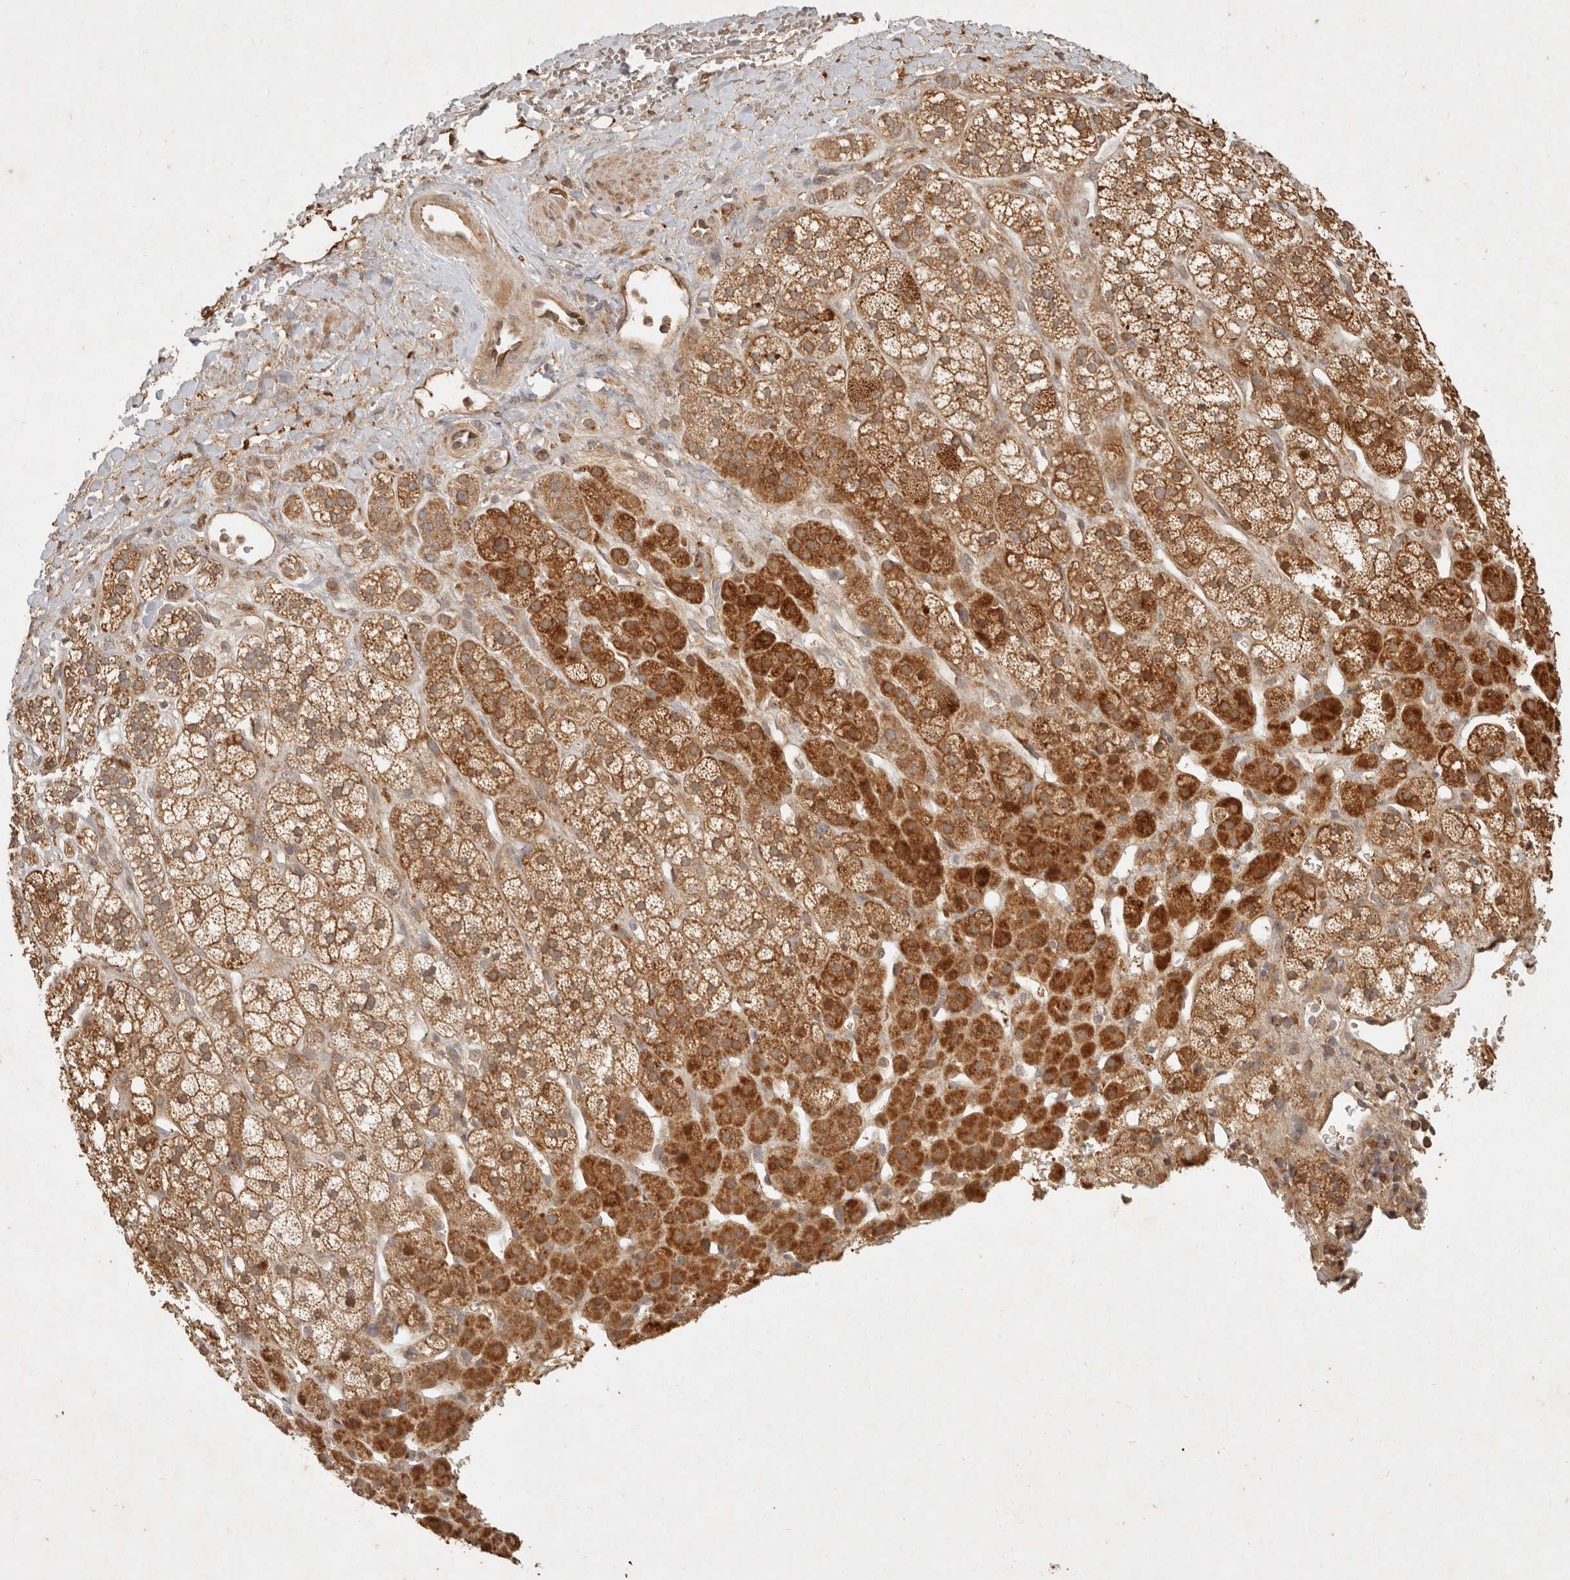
{"staining": {"intensity": "strong", "quantity": ">75%", "location": "cytoplasmic/membranous"}, "tissue": "adrenal gland", "cell_type": "Glandular cells", "image_type": "normal", "snomed": [{"axis": "morphology", "description": "Normal tissue, NOS"}, {"axis": "topography", "description": "Adrenal gland"}], "caption": "Immunohistochemical staining of unremarkable adrenal gland reveals strong cytoplasmic/membranous protein expression in approximately >75% of glandular cells.", "gene": "CLEC4C", "patient": {"sex": "male", "age": 56}}